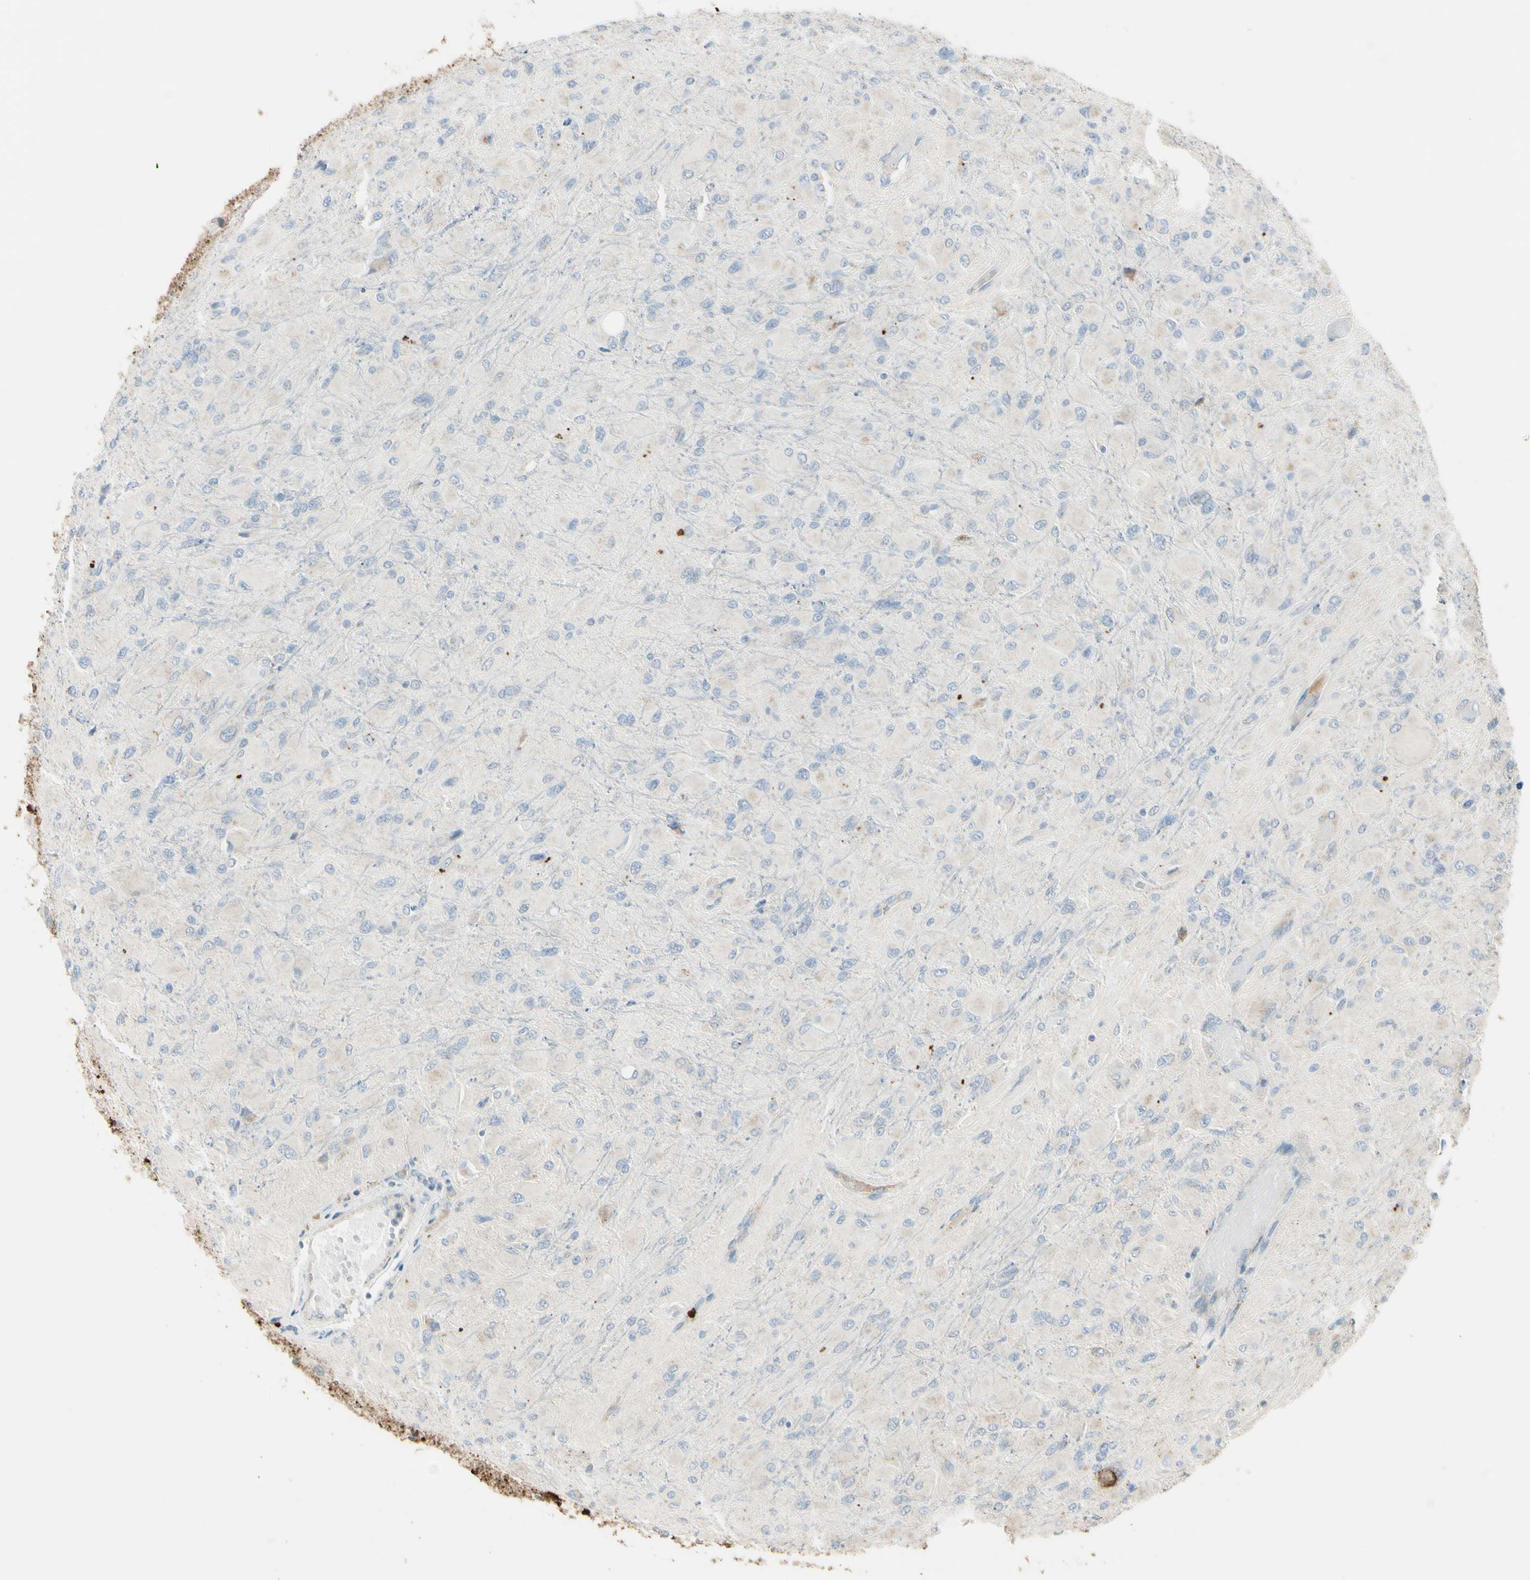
{"staining": {"intensity": "negative", "quantity": "none", "location": "none"}, "tissue": "glioma", "cell_type": "Tumor cells", "image_type": "cancer", "snomed": [{"axis": "morphology", "description": "Glioma, malignant, High grade"}, {"axis": "topography", "description": "Cerebral cortex"}], "caption": "High power microscopy photomicrograph of an IHC micrograph of glioma, revealing no significant expression in tumor cells.", "gene": "ANGPTL1", "patient": {"sex": "female", "age": 36}}